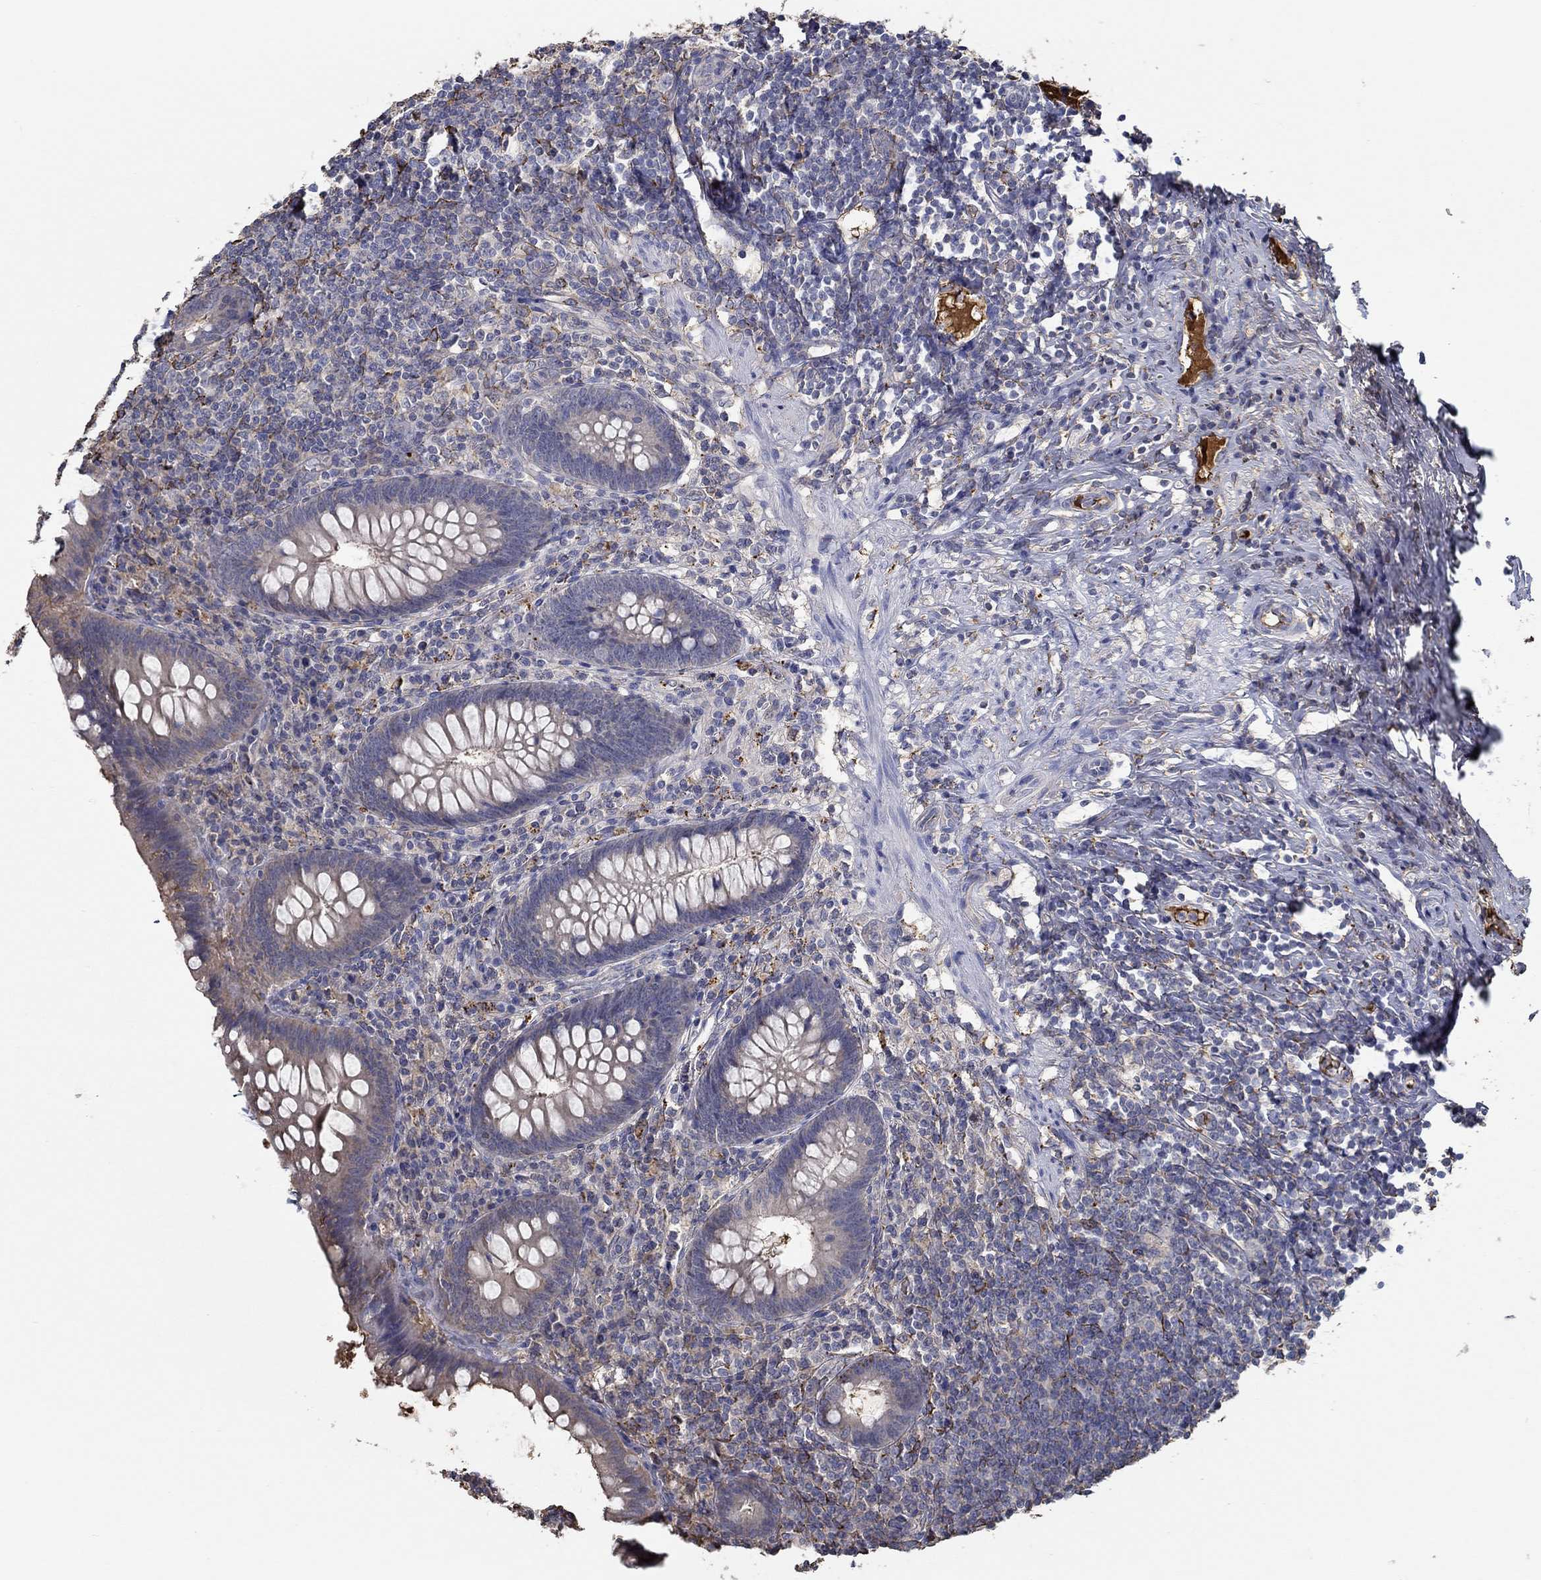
{"staining": {"intensity": "negative", "quantity": "none", "location": "none"}, "tissue": "appendix", "cell_type": "Glandular cells", "image_type": "normal", "snomed": [{"axis": "morphology", "description": "Normal tissue, NOS"}, {"axis": "topography", "description": "Appendix"}], "caption": "Immunohistochemistry of normal appendix shows no positivity in glandular cells. The staining is performed using DAB brown chromogen with nuclei counter-stained in using hematoxylin.", "gene": "IL10", "patient": {"sex": "male", "age": 47}}